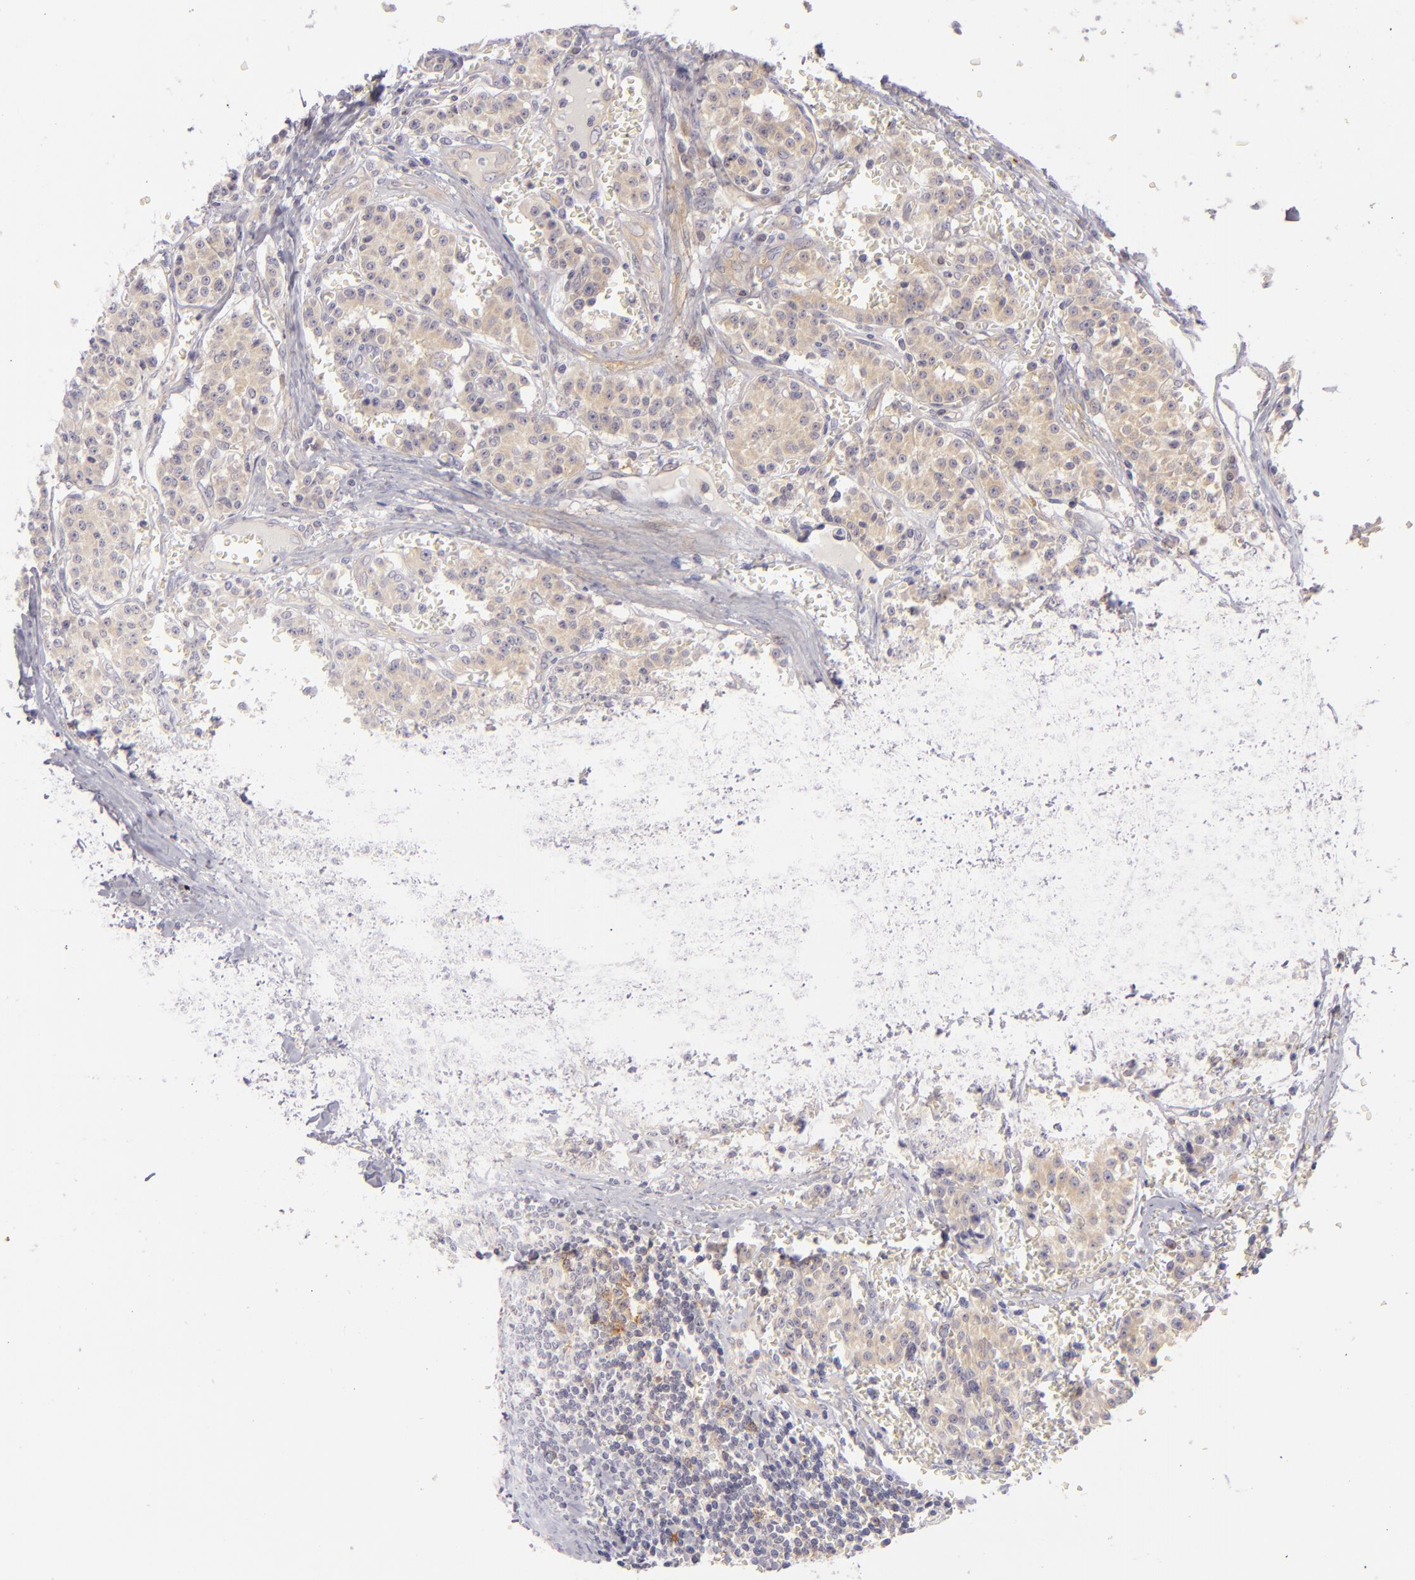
{"staining": {"intensity": "weak", "quantity": ">75%", "location": "cytoplasmic/membranous"}, "tissue": "carcinoid", "cell_type": "Tumor cells", "image_type": "cancer", "snomed": [{"axis": "morphology", "description": "Carcinoid, malignant, NOS"}, {"axis": "topography", "description": "Stomach"}], "caption": "Immunohistochemistry (IHC) image of neoplastic tissue: malignant carcinoid stained using immunohistochemistry (IHC) displays low levels of weak protein expression localized specifically in the cytoplasmic/membranous of tumor cells, appearing as a cytoplasmic/membranous brown color.", "gene": "CD83", "patient": {"sex": "female", "age": 76}}